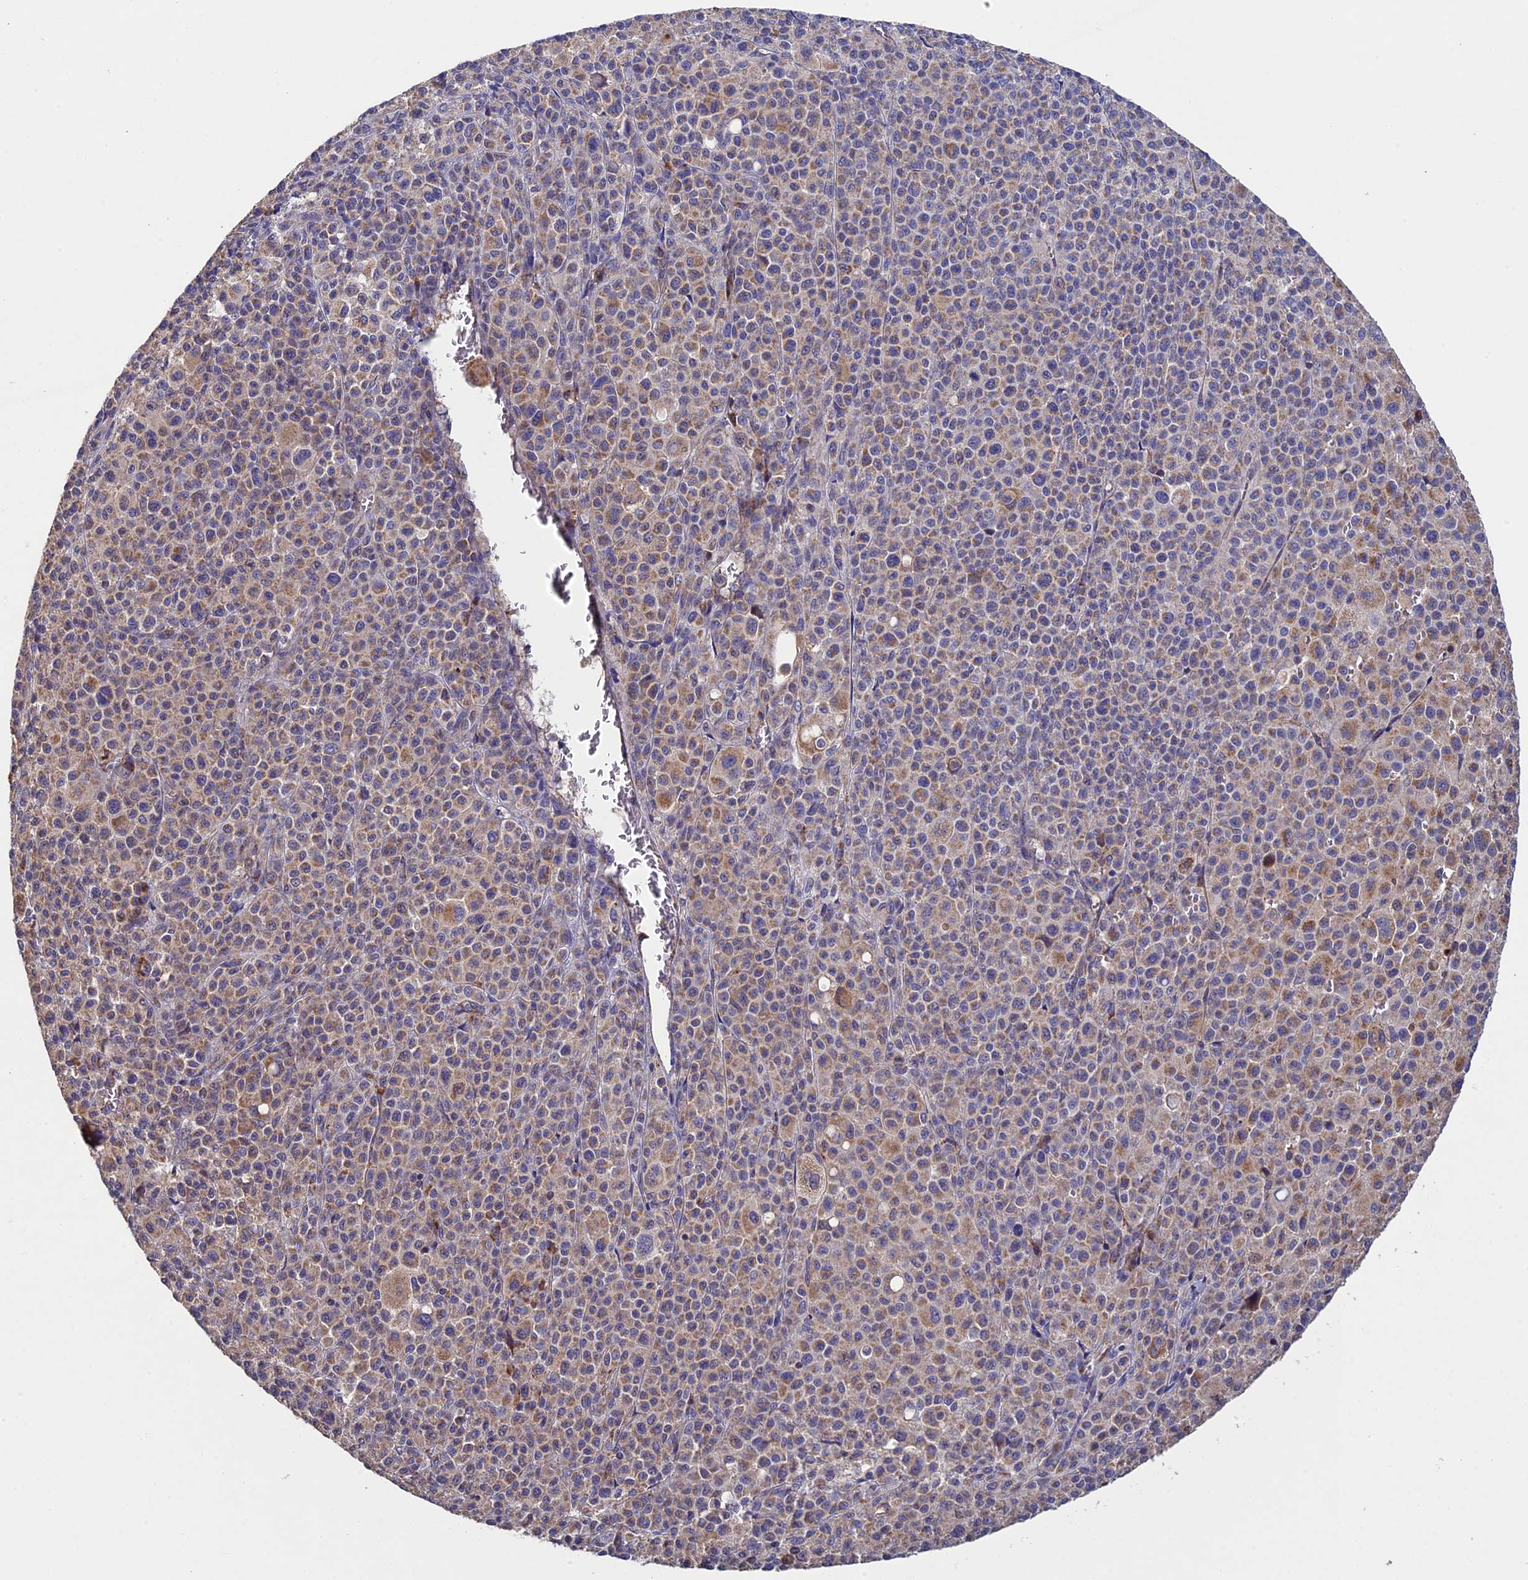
{"staining": {"intensity": "moderate", "quantity": "25%-75%", "location": "cytoplasmic/membranous"}, "tissue": "melanoma", "cell_type": "Tumor cells", "image_type": "cancer", "snomed": [{"axis": "morphology", "description": "Malignant melanoma, Metastatic site"}, {"axis": "topography", "description": "Skin"}], "caption": "DAB immunohistochemical staining of melanoma exhibits moderate cytoplasmic/membranous protein positivity in about 25%-75% of tumor cells. (brown staining indicates protein expression, while blue staining denotes nuclei).", "gene": "RNF17", "patient": {"sex": "female", "age": 74}}